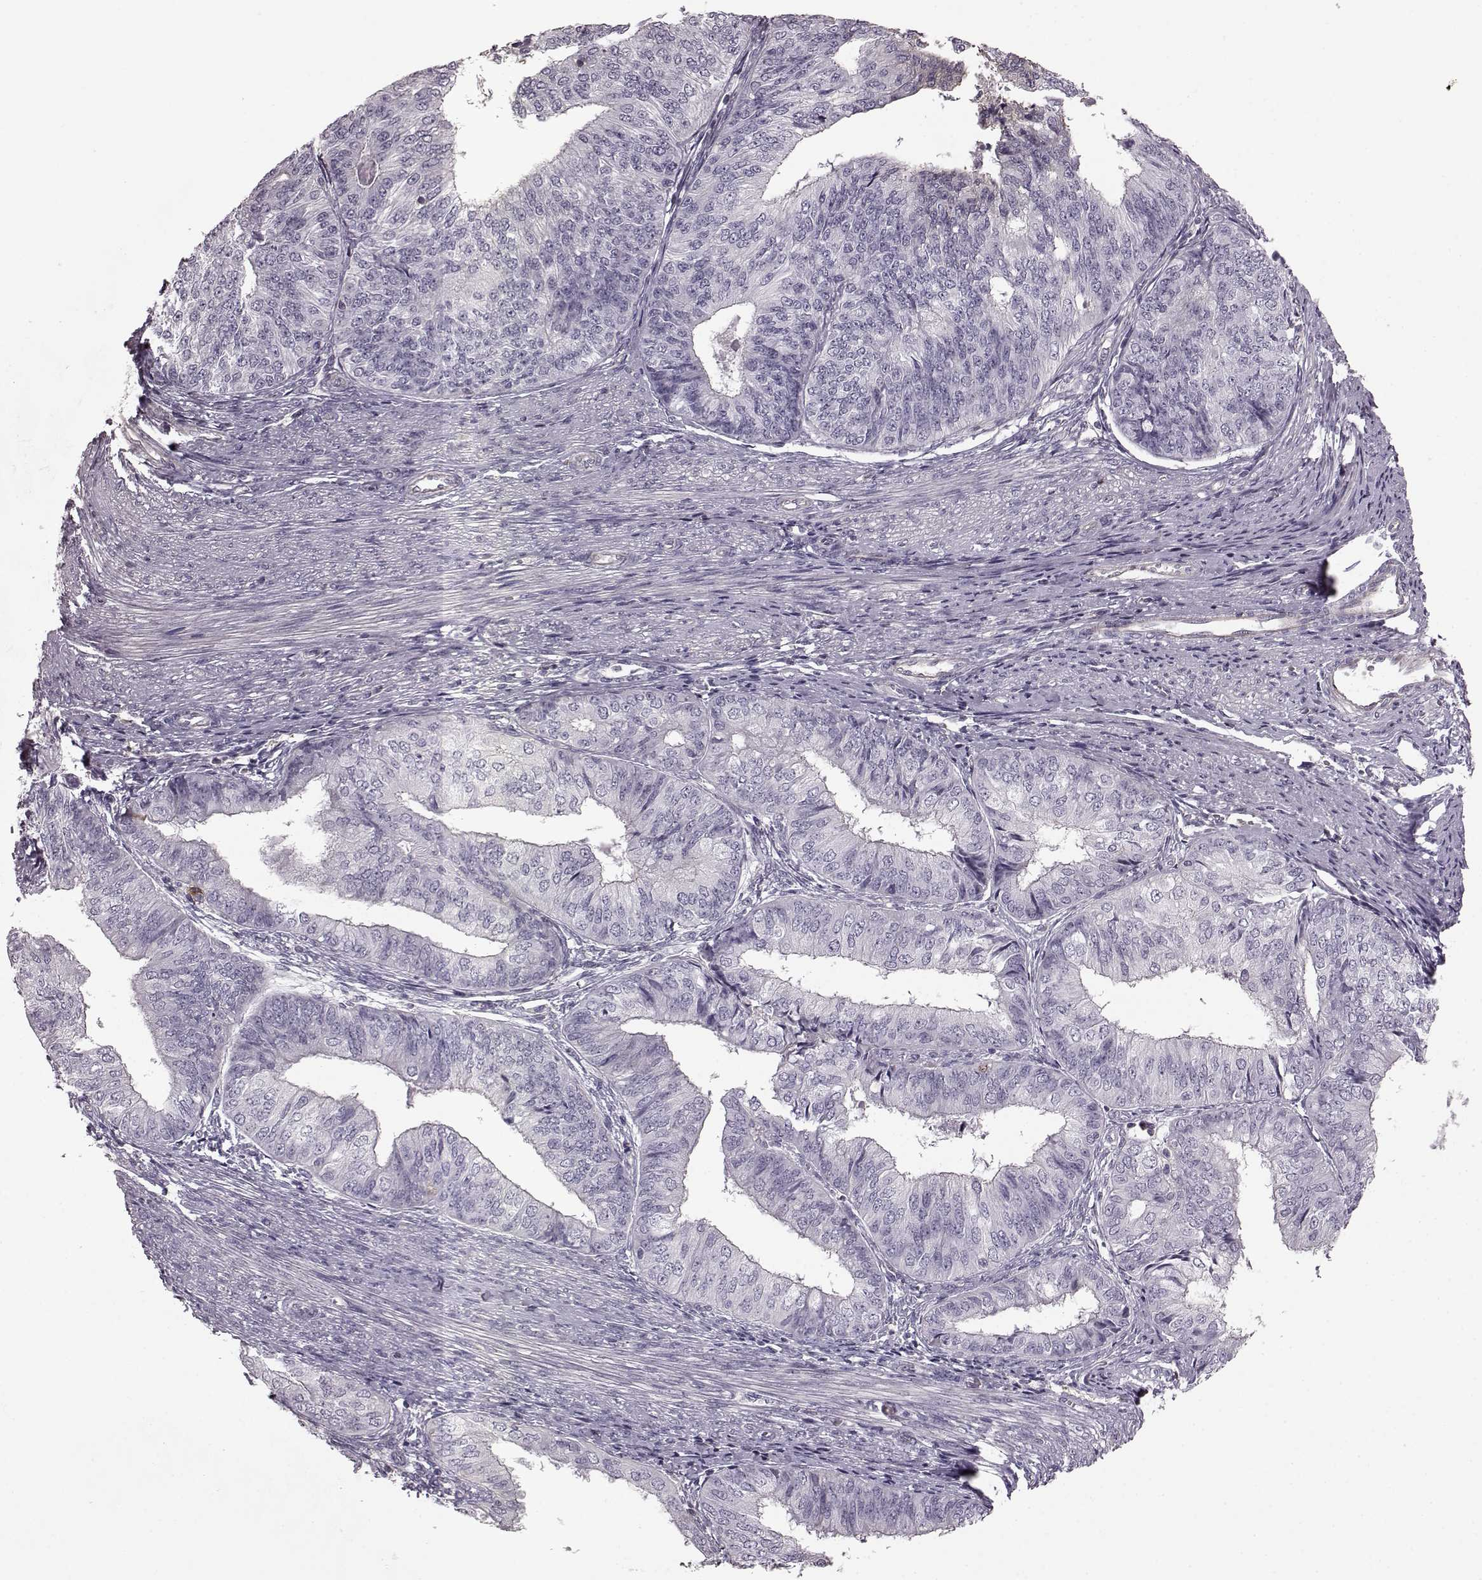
{"staining": {"intensity": "negative", "quantity": "none", "location": "none"}, "tissue": "endometrial cancer", "cell_type": "Tumor cells", "image_type": "cancer", "snomed": [{"axis": "morphology", "description": "Adenocarcinoma, NOS"}, {"axis": "topography", "description": "Endometrium"}], "caption": "Immunohistochemistry (IHC) image of human endometrial cancer stained for a protein (brown), which displays no expression in tumor cells. (Brightfield microscopy of DAB (3,3'-diaminobenzidine) immunohistochemistry at high magnification).", "gene": "PDCD1", "patient": {"sex": "female", "age": 58}}